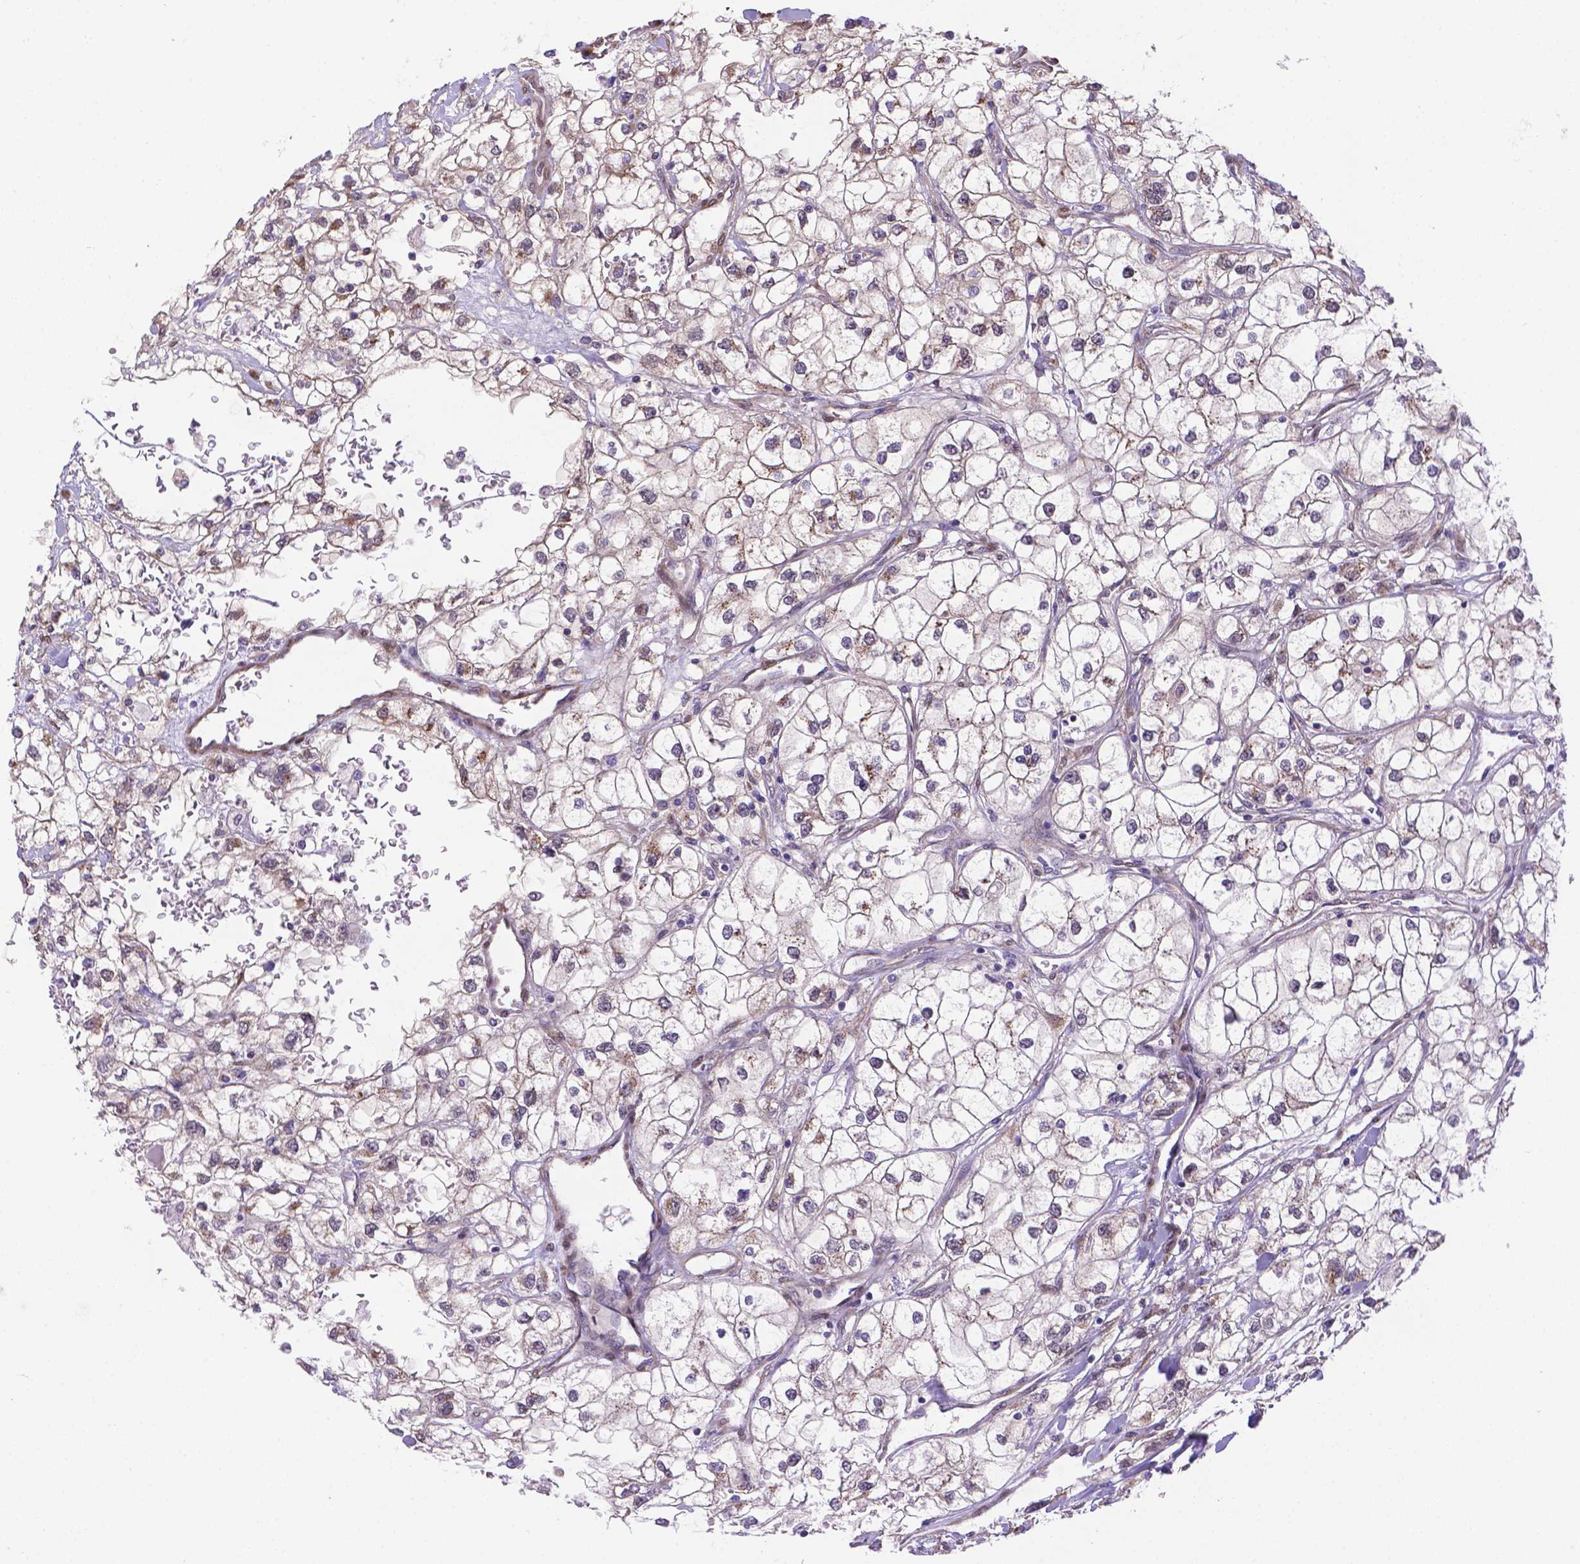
{"staining": {"intensity": "negative", "quantity": "none", "location": "none"}, "tissue": "renal cancer", "cell_type": "Tumor cells", "image_type": "cancer", "snomed": [{"axis": "morphology", "description": "Adenocarcinoma, NOS"}, {"axis": "topography", "description": "Kidney"}], "caption": "The histopathology image shows no significant expression in tumor cells of renal adenocarcinoma. (Immunohistochemistry (ihc), brightfield microscopy, high magnification).", "gene": "YAP1", "patient": {"sex": "male", "age": 59}}